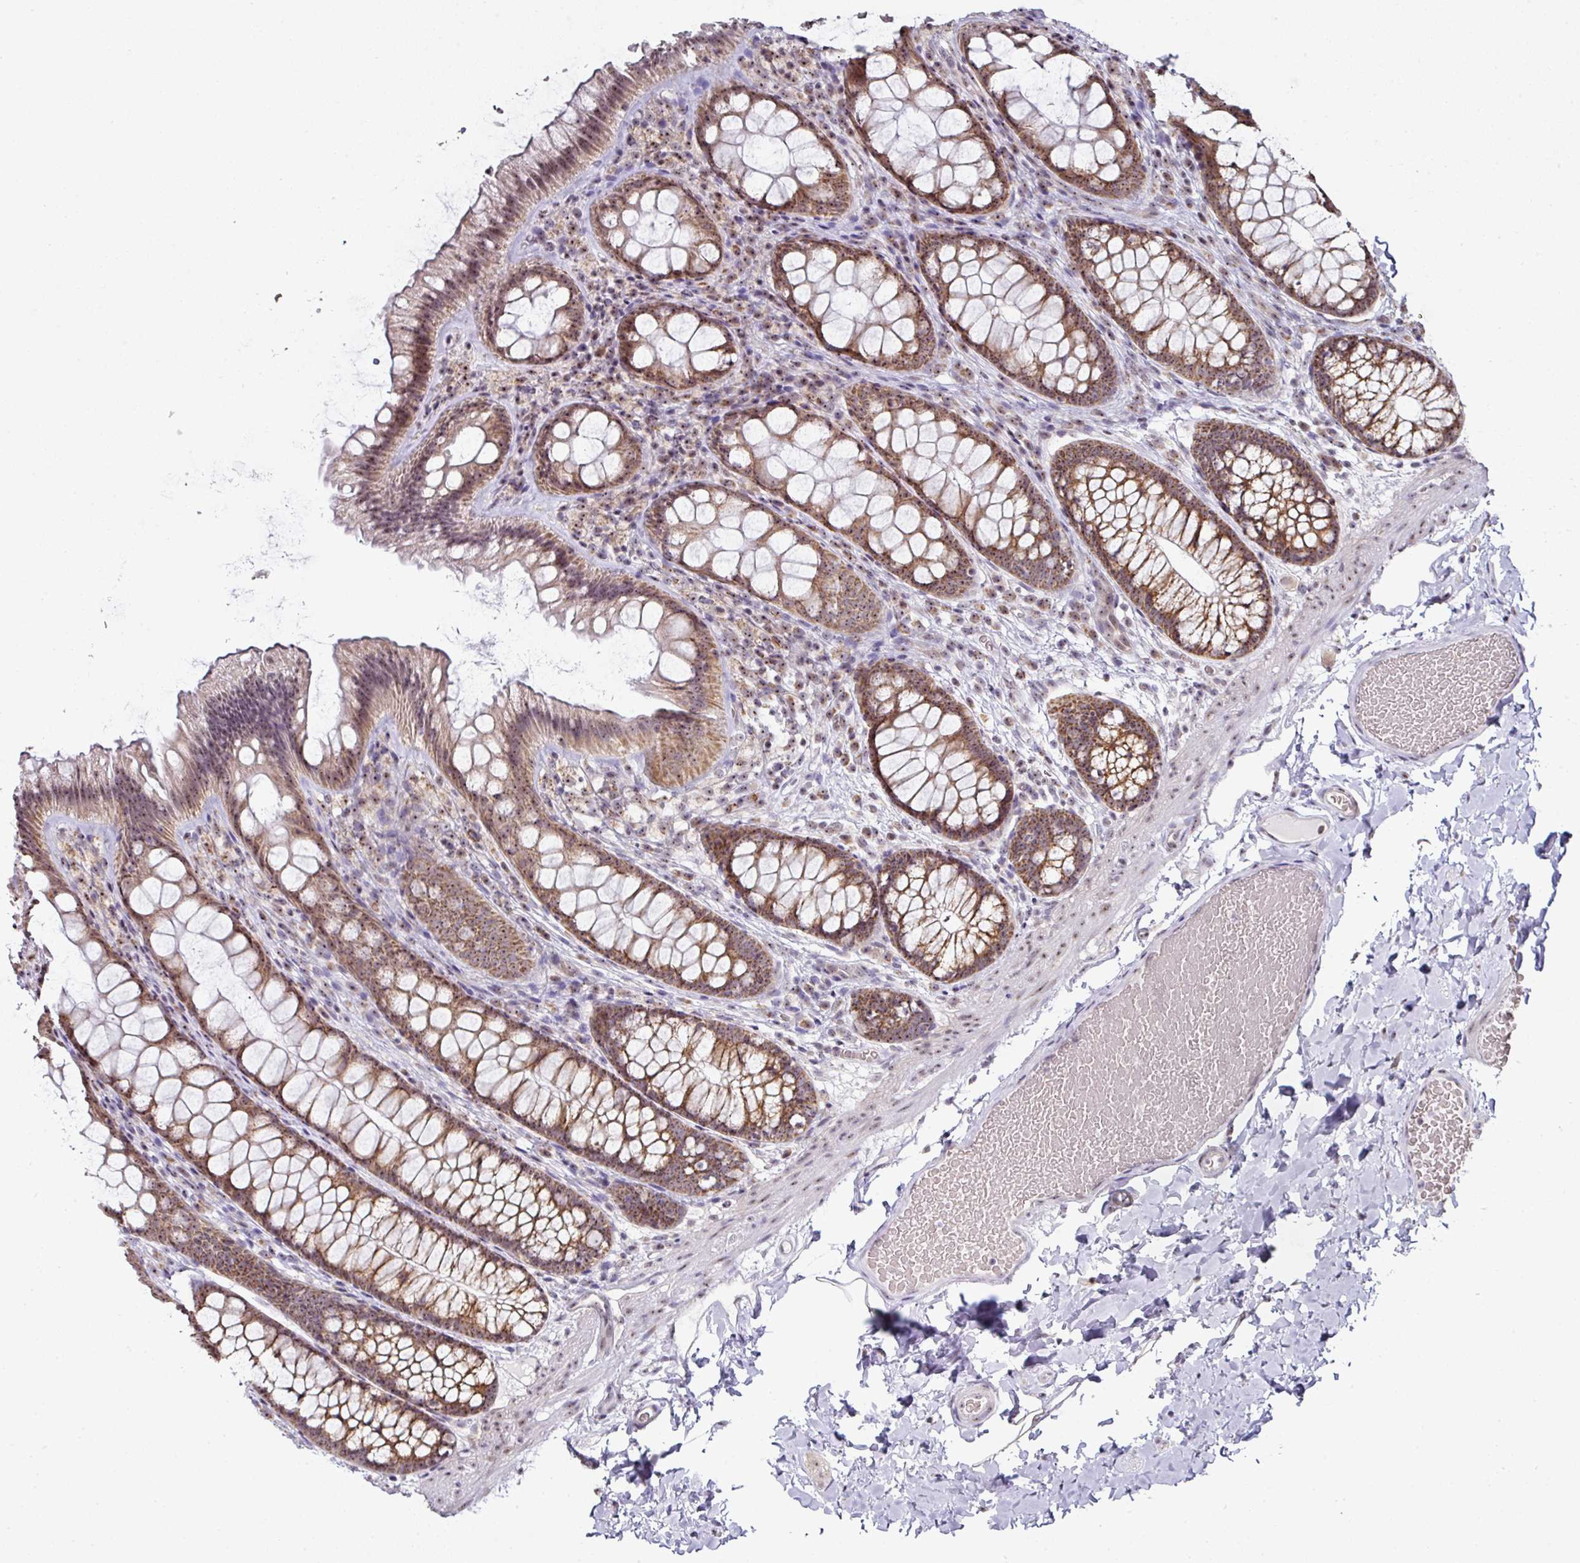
{"staining": {"intensity": "weak", "quantity": "25%-75%", "location": "nuclear"}, "tissue": "colon", "cell_type": "Endothelial cells", "image_type": "normal", "snomed": [{"axis": "morphology", "description": "Normal tissue, NOS"}, {"axis": "topography", "description": "Colon"}], "caption": "An immunohistochemistry (IHC) image of unremarkable tissue is shown. Protein staining in brown shows weak nuclear positivity in colon within endothelial cells.", "gene": "NACC2", "patient": {"sex": "male", "age": 46}}